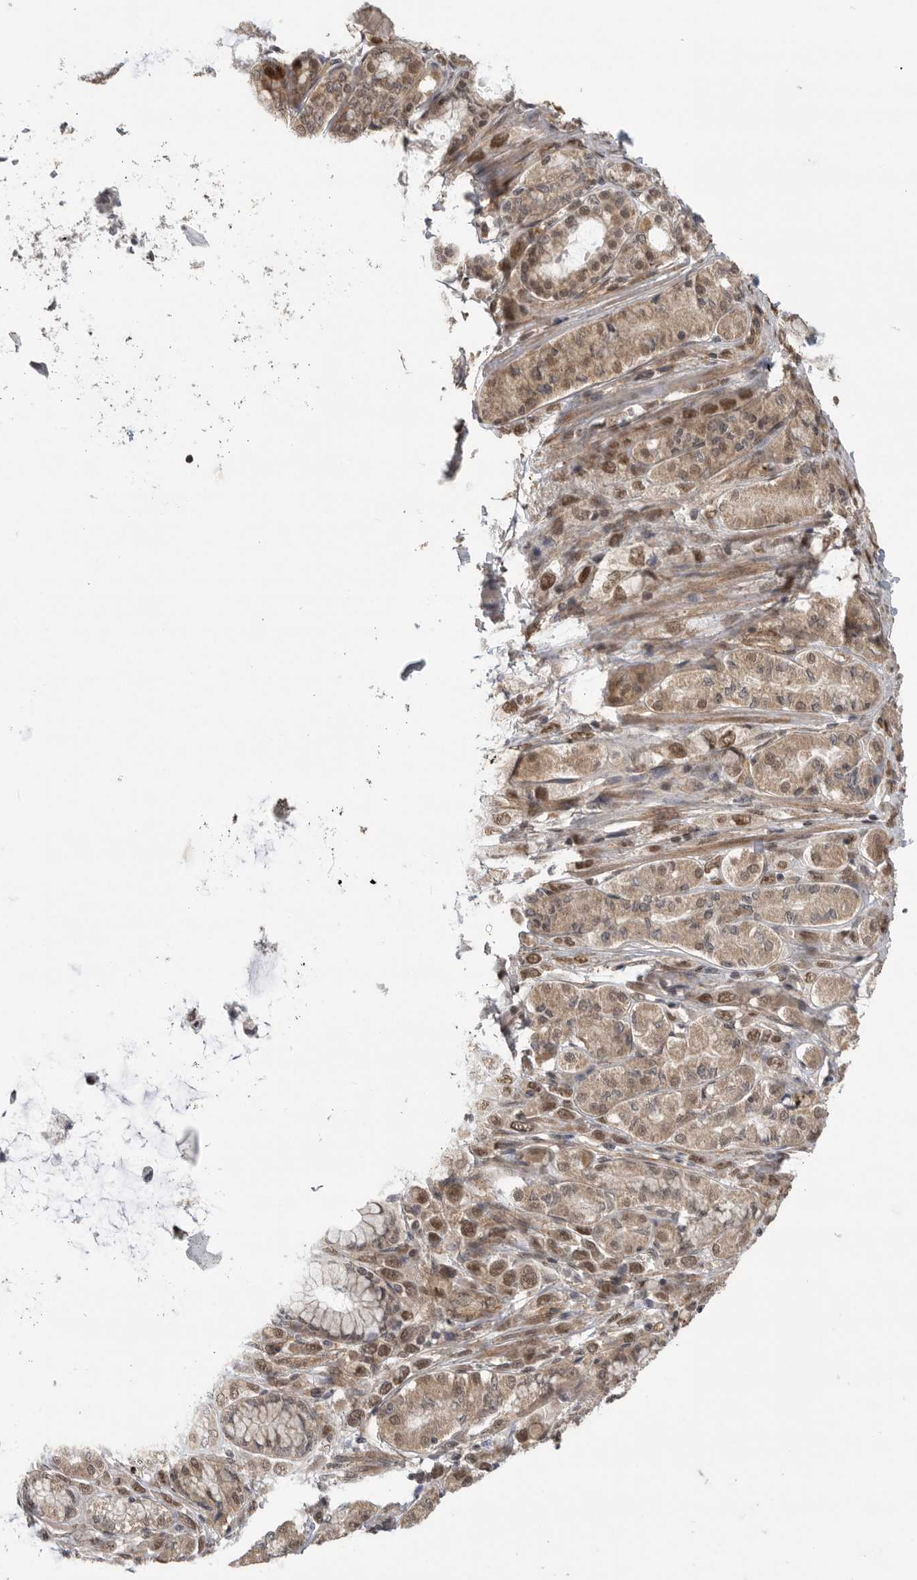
{"staining": {"intensity": "moderate", "quantity": ">75%", "location": "cytoplasmic/membranous,nuclear"}, "tissue": "stomach cancer", "cell_type": "Tumor cells", "image_type": "cancer", "snomed": [{"axis": "morphology", "description": "Adenocarcinoma, NOS"}, {"axis": "topography", "description": "Stomach"}], "caption": "Immunohistochemistry (IHC) micrograph of neoplastic tissue: adenocarcinoma (stomach) stained using IHC reveals medium levels of moderate protein expression localized specifically in the cytoplasmic/membranous and nuclear of tumor cells, appearing as a cytoplasmic/membranous and nuclear brown color.", "gene": "VPS50", "patient": {"sex": "female", "age": 65}}